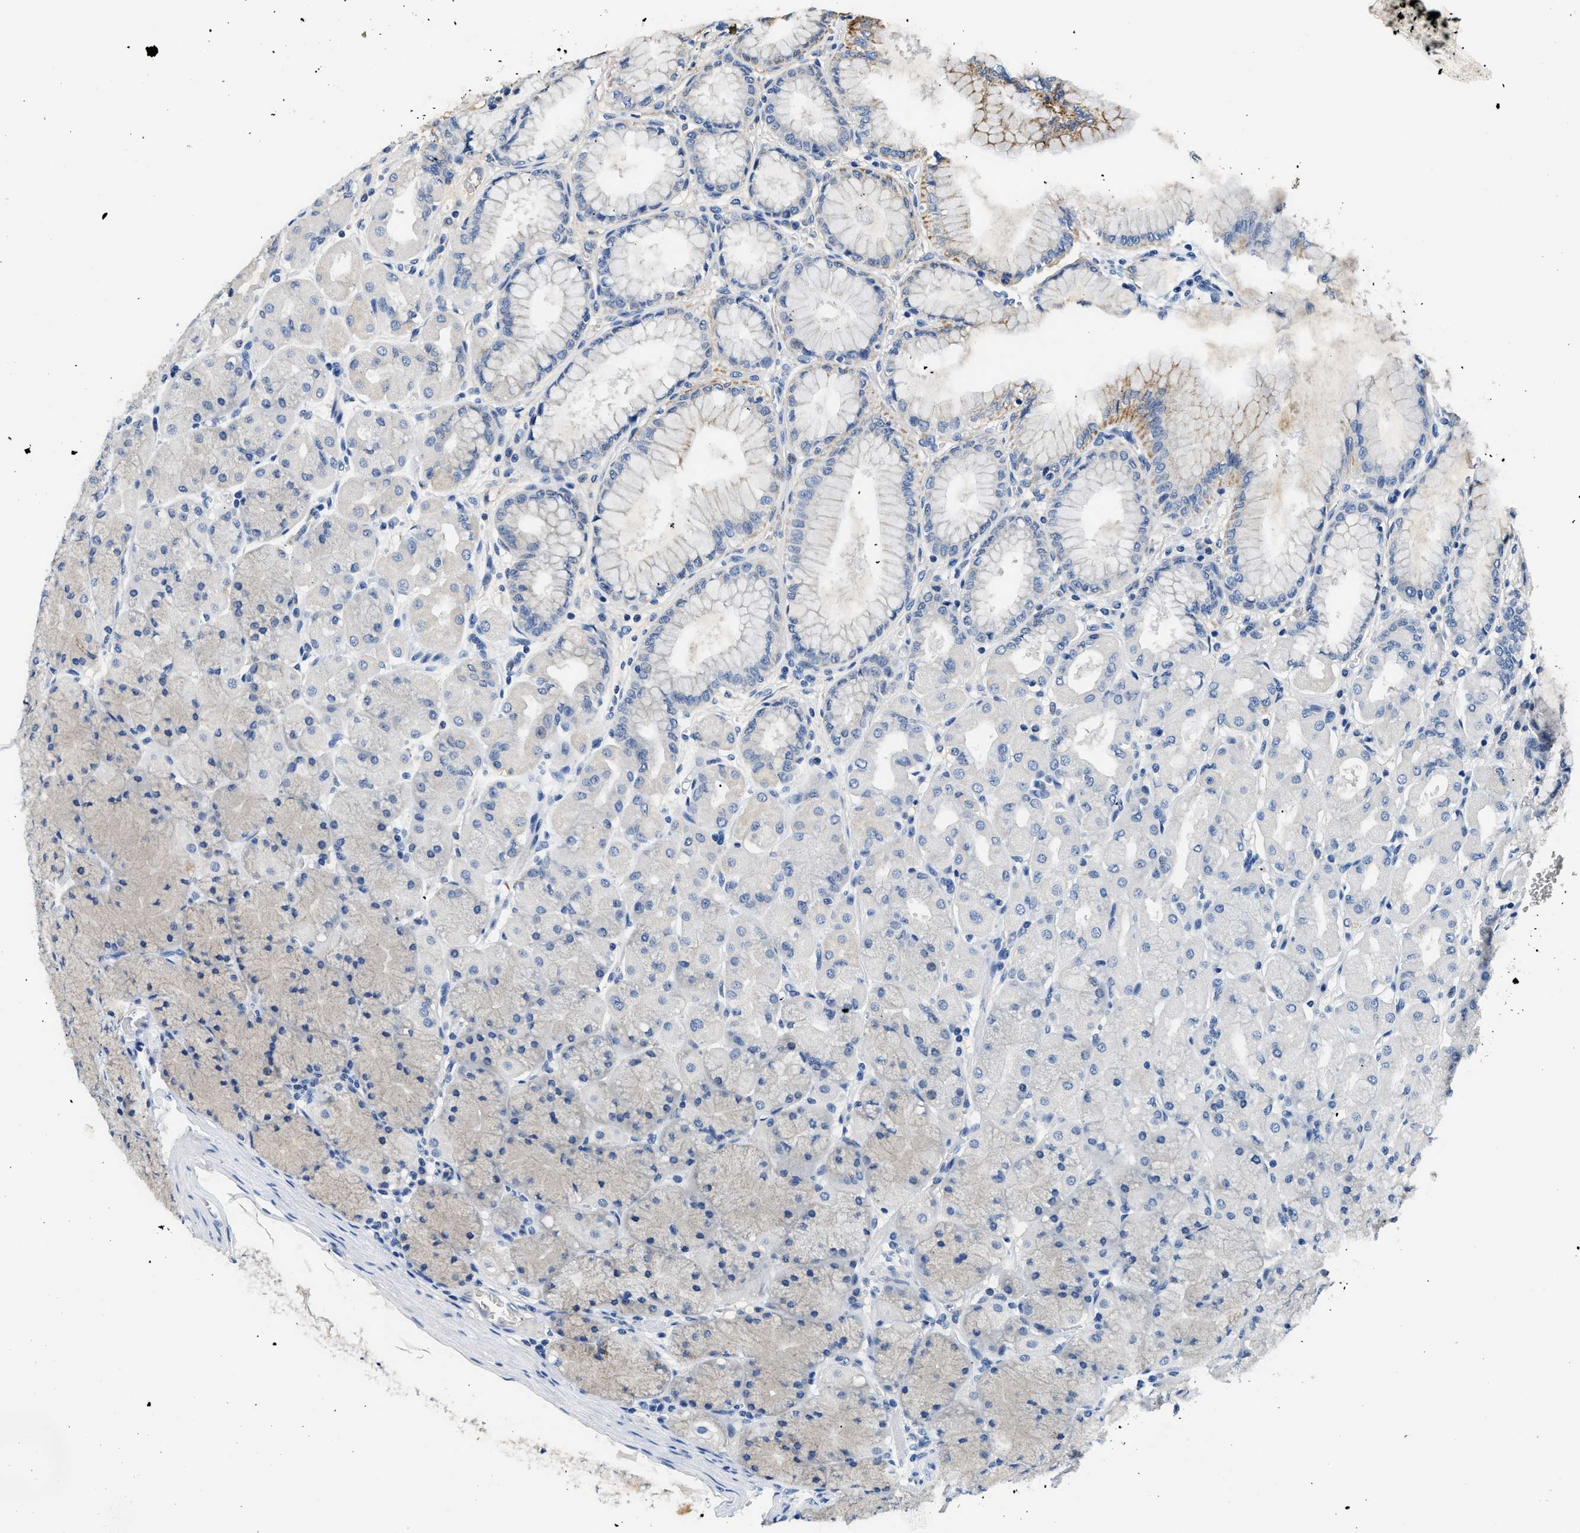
{"staining": {"intensity": "weak", "quantity": "<25%", "location": "cytoplasmic/membranous"}, "tissue": "stomach", "cell_type": "Glandular cells", "image_type": "normal", "snomed": [{"axis": "morphology", "description": "Normal tissue, NOS"}, {"axis": "topography", "description": "Stomach, upper"}], "caption": "Benign stomach was stained to show a protein in brown. There is no significant expression in glandular cells.", "gene": "PCK2", "patient": {"sex": "female", "age": 56}}